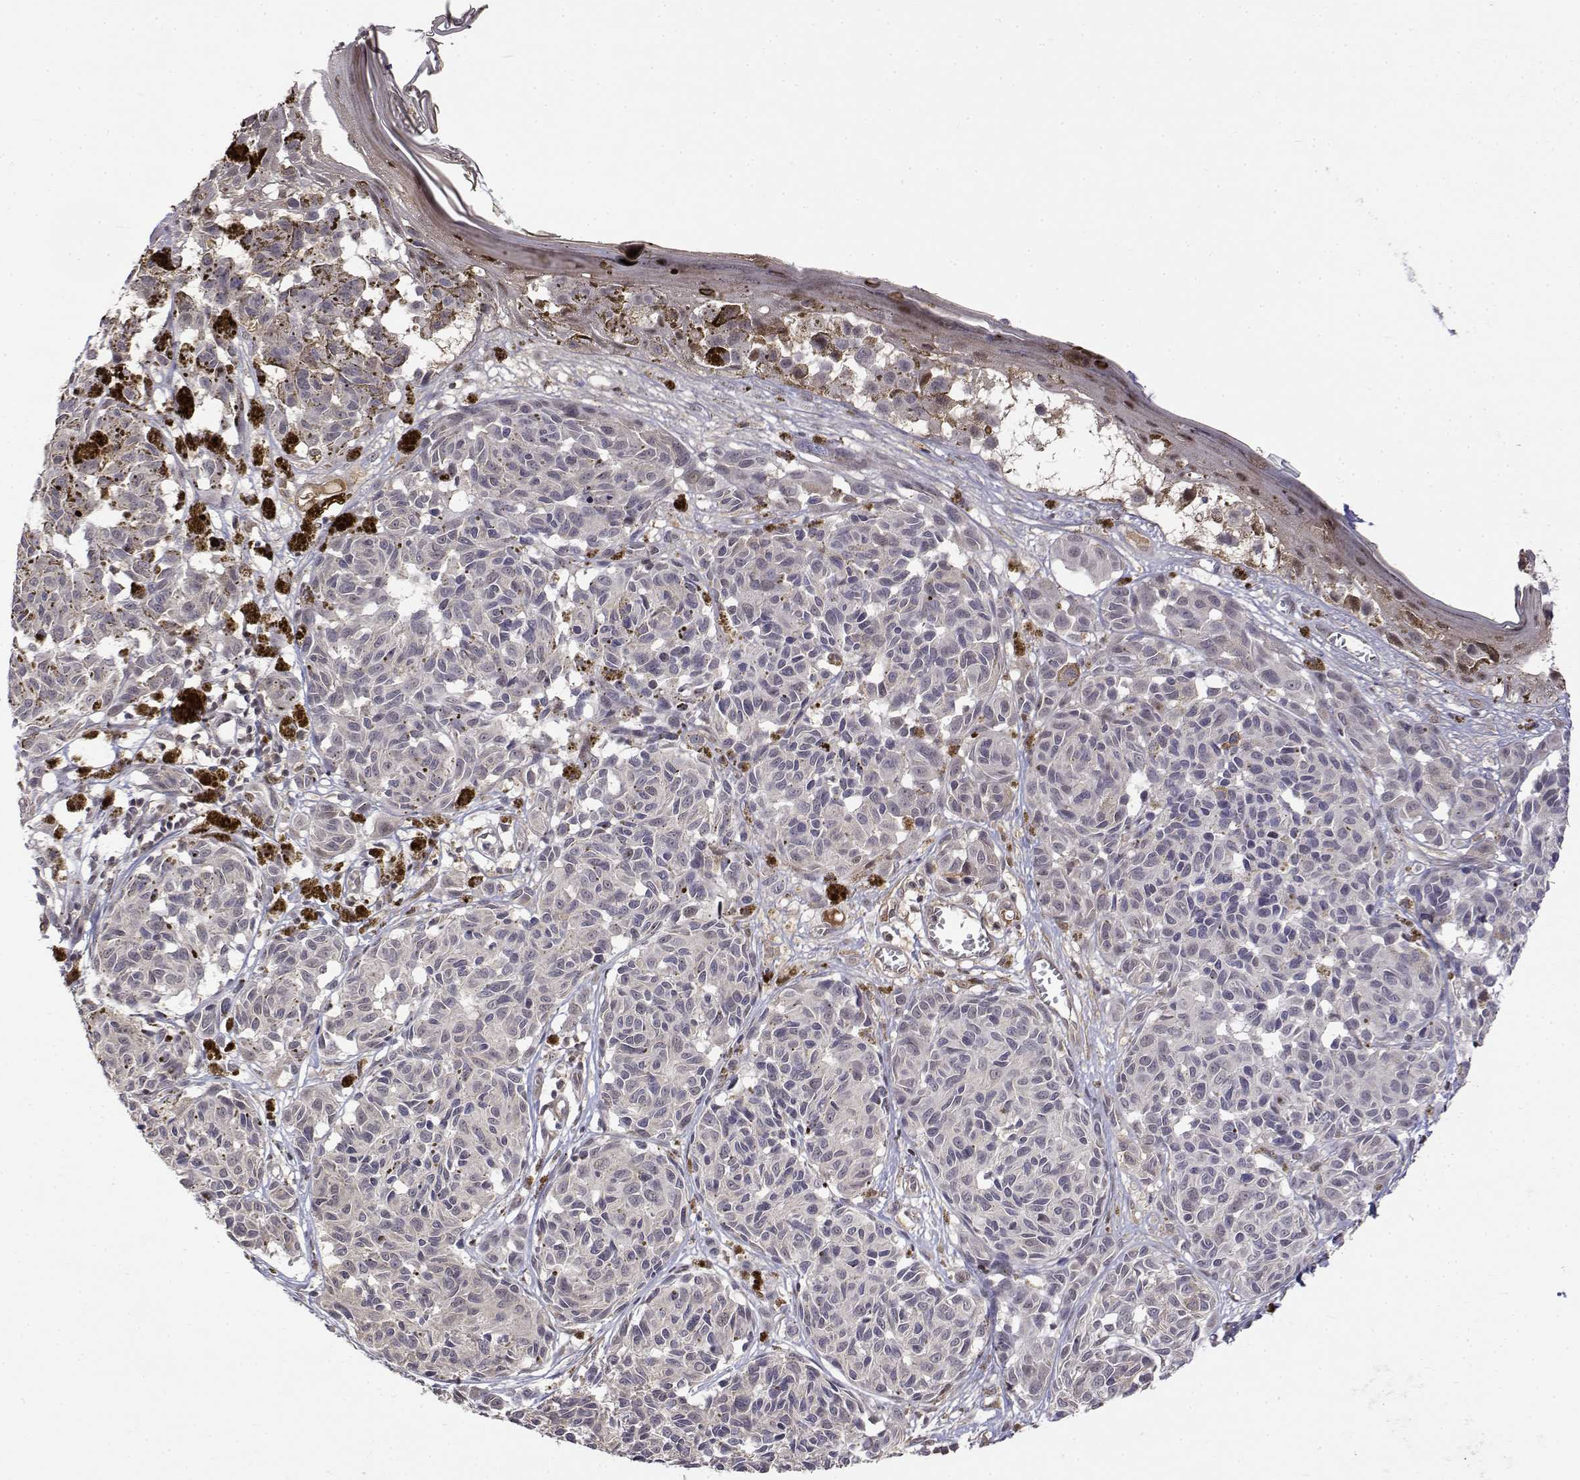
{"staining": {"intensity": "negative", "quantity": "none", "location": "none"}, "tissue": "melanoma", "cell_type": "Tumor cells", "image_type": "cancer", "snomed": [{"axis": "morphology", "description": "Malignant melanoma, NOS"}, {"axis": "topography", "description": "Skin"}], "caption": "Malignant melanoma stained for a protein using immunohistochemistry shows no expression tumor cells.", "gene": "ITGA7", "patient": {"sex": "female", "age": 38}}